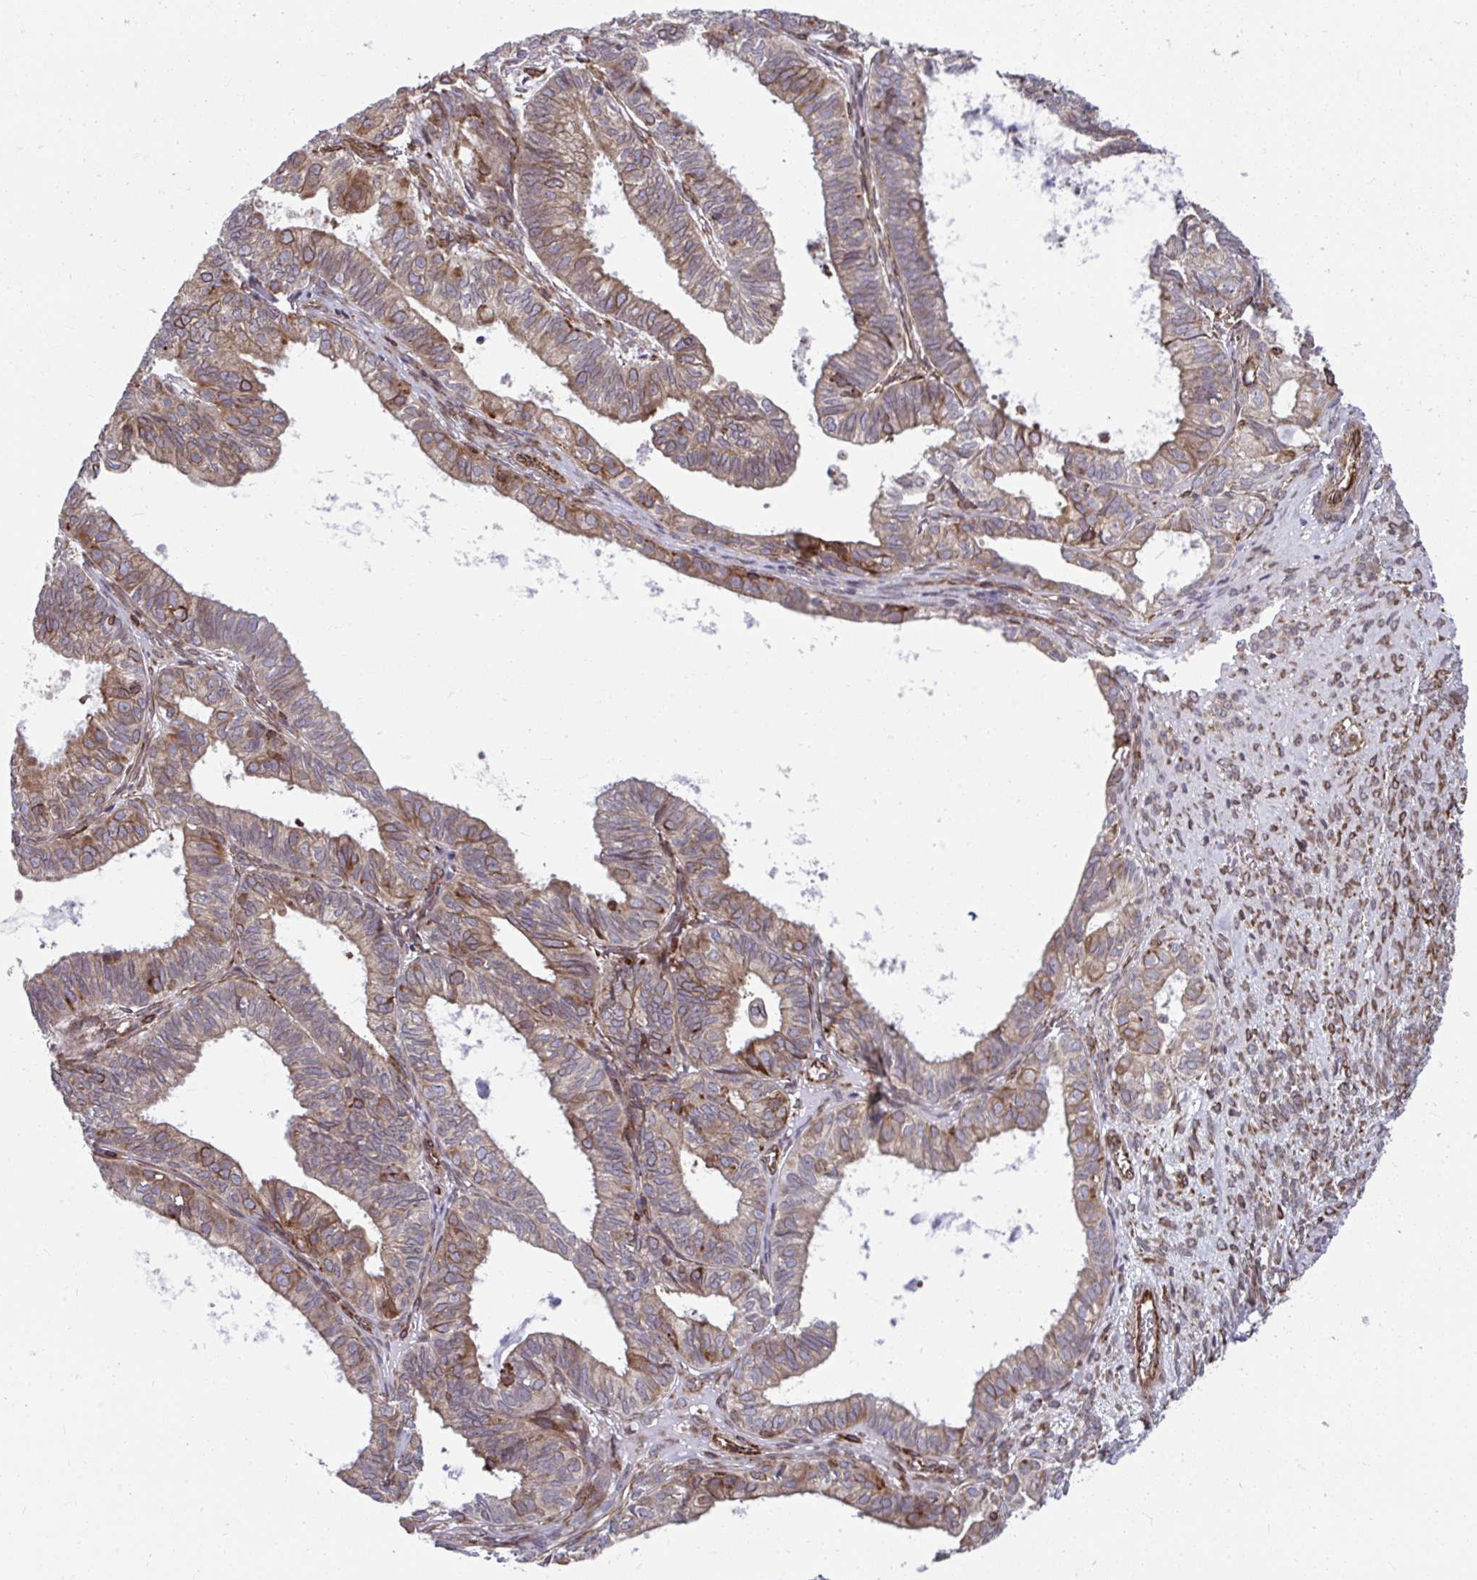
{"staining": {"intensity": "weak", "quantity": "25%-75%", "location": "cytoplasmic/membranous"}, "tissue": "ovarian cancer", "cell_type": "Tumor cells", "image_type": "cancer", "snomed": [{"axis": "morphology", "description": "Carcinoma, endometroid"}, {"axis": "topography", "description": "Ovary"}], "caption": "Weak cytoplasmic/membranous positivity is identified in approximately 25%-75% of tumor cells in ovarian cancer (endometroid carcinoma).", "gene": "STIM2", "patient": {"sex": "female", "age": 64}}